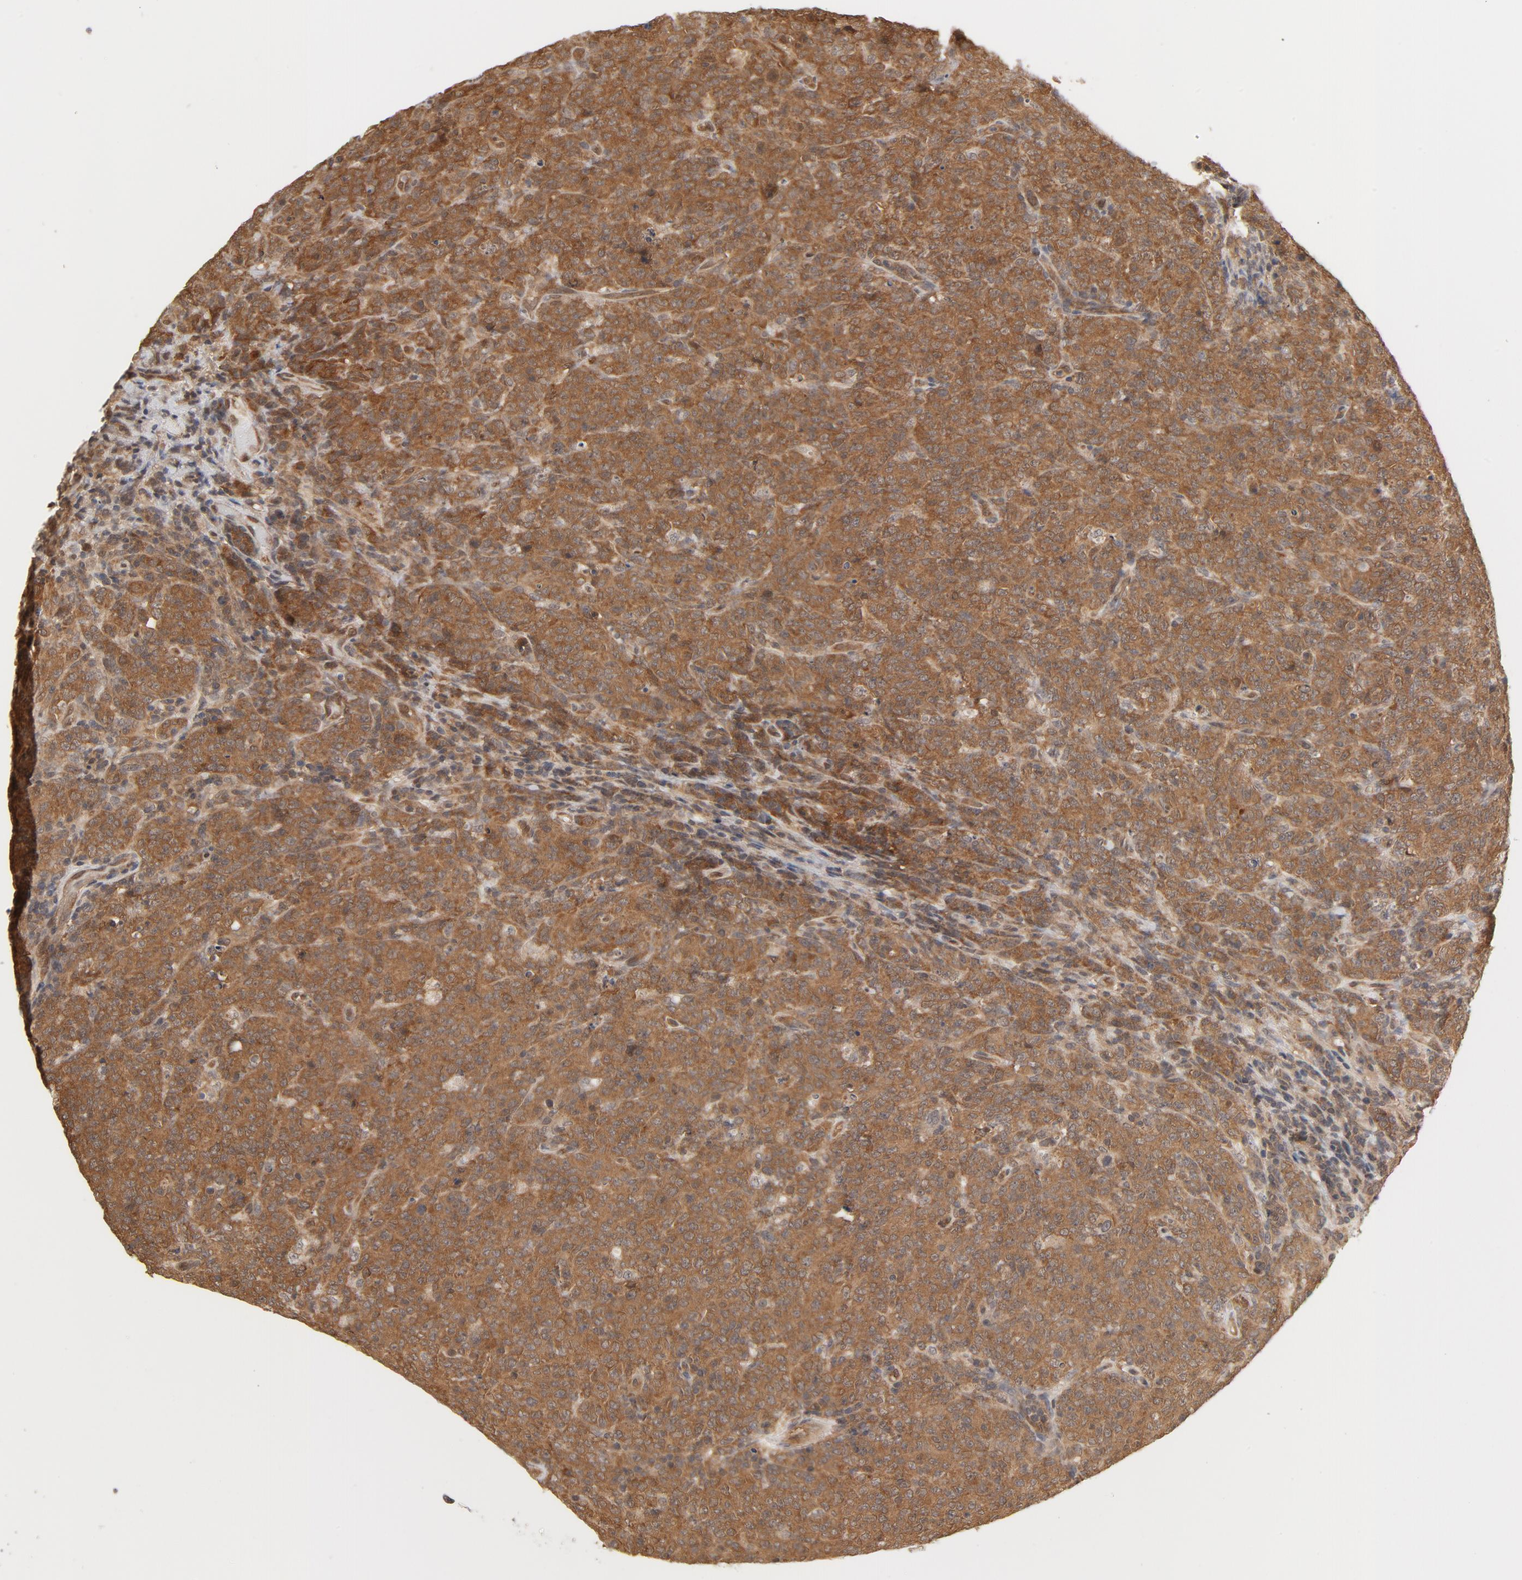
{"staining": {"intensity": "moderate", "quantity": ">75%", "location": "cytoplasmic/membranous"}, "tissue": "lymphoma", "cell_type": "Tumor cells", "image_type": "cancer", "snomed": [{"axis": "morphology", "description": "Malignant lymphoma, non-Hodgkin's type, High grade"}, {"axis": "topography", "description": "Tonsil"}], "caption": "Protein staining shows moderate cytoplasmic/membranous positivity in about >75% of tumor cells in lymphoma.", "gene": "CDC37", "patient": {"sex": "female", "age": 36}}